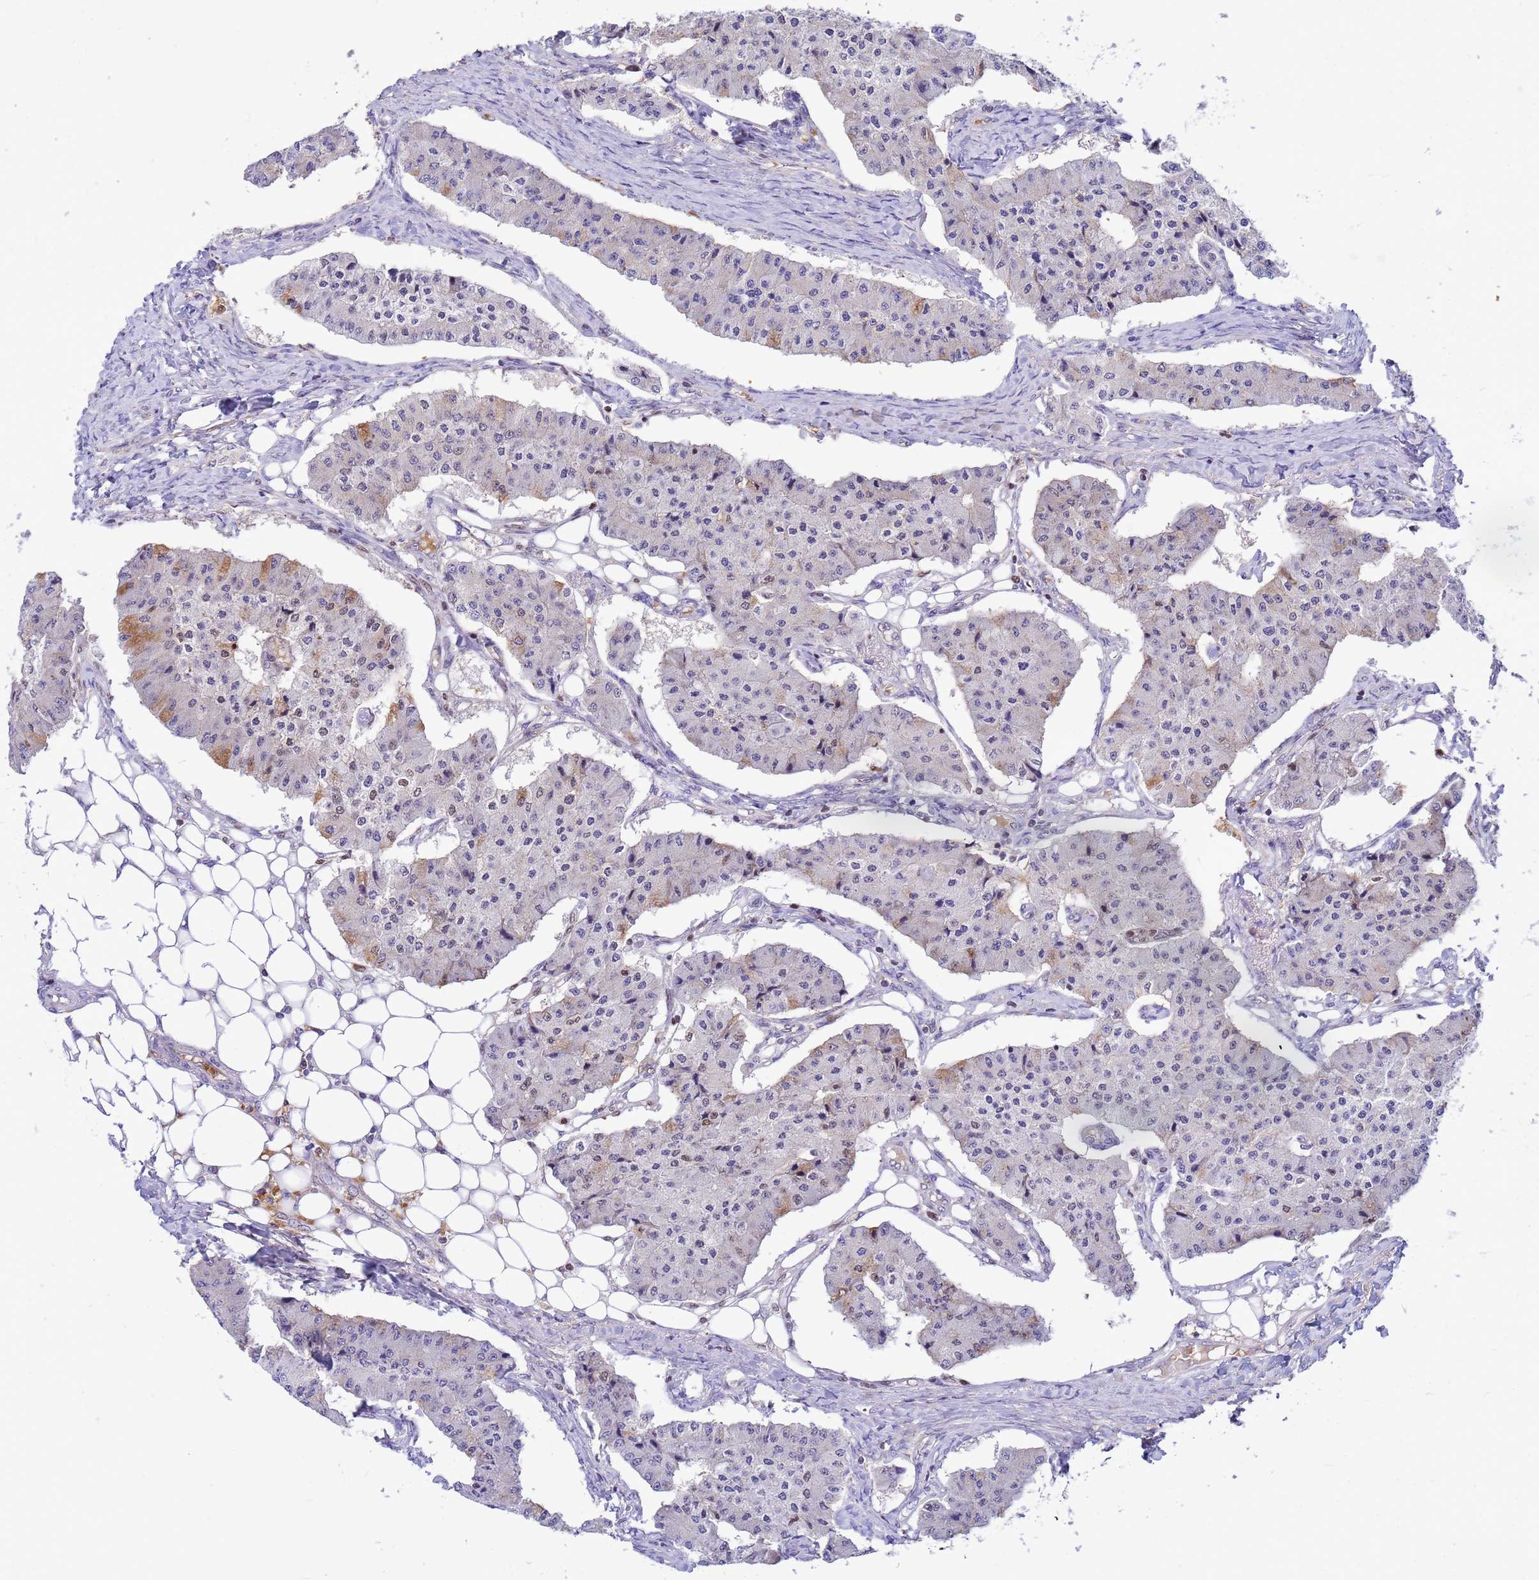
{"staining": {"intensity": "weak", "quantity": "<25%", "location": "cytoplasmic/membranous"}, "tissue": "carcinoid", "cell_type": "Tumor cells", "image_type": "cancer", "snomed": [{"axis": "morphology", "description": "Carcinoid, malignant, NOS"}, {"axis": "topography", "description": "Colon"}], "caption": "Tumor cells are negative for protein expression in human carcinoid.", "gene": "ORM1", "patient": {"sex": "female", "age": 52}}